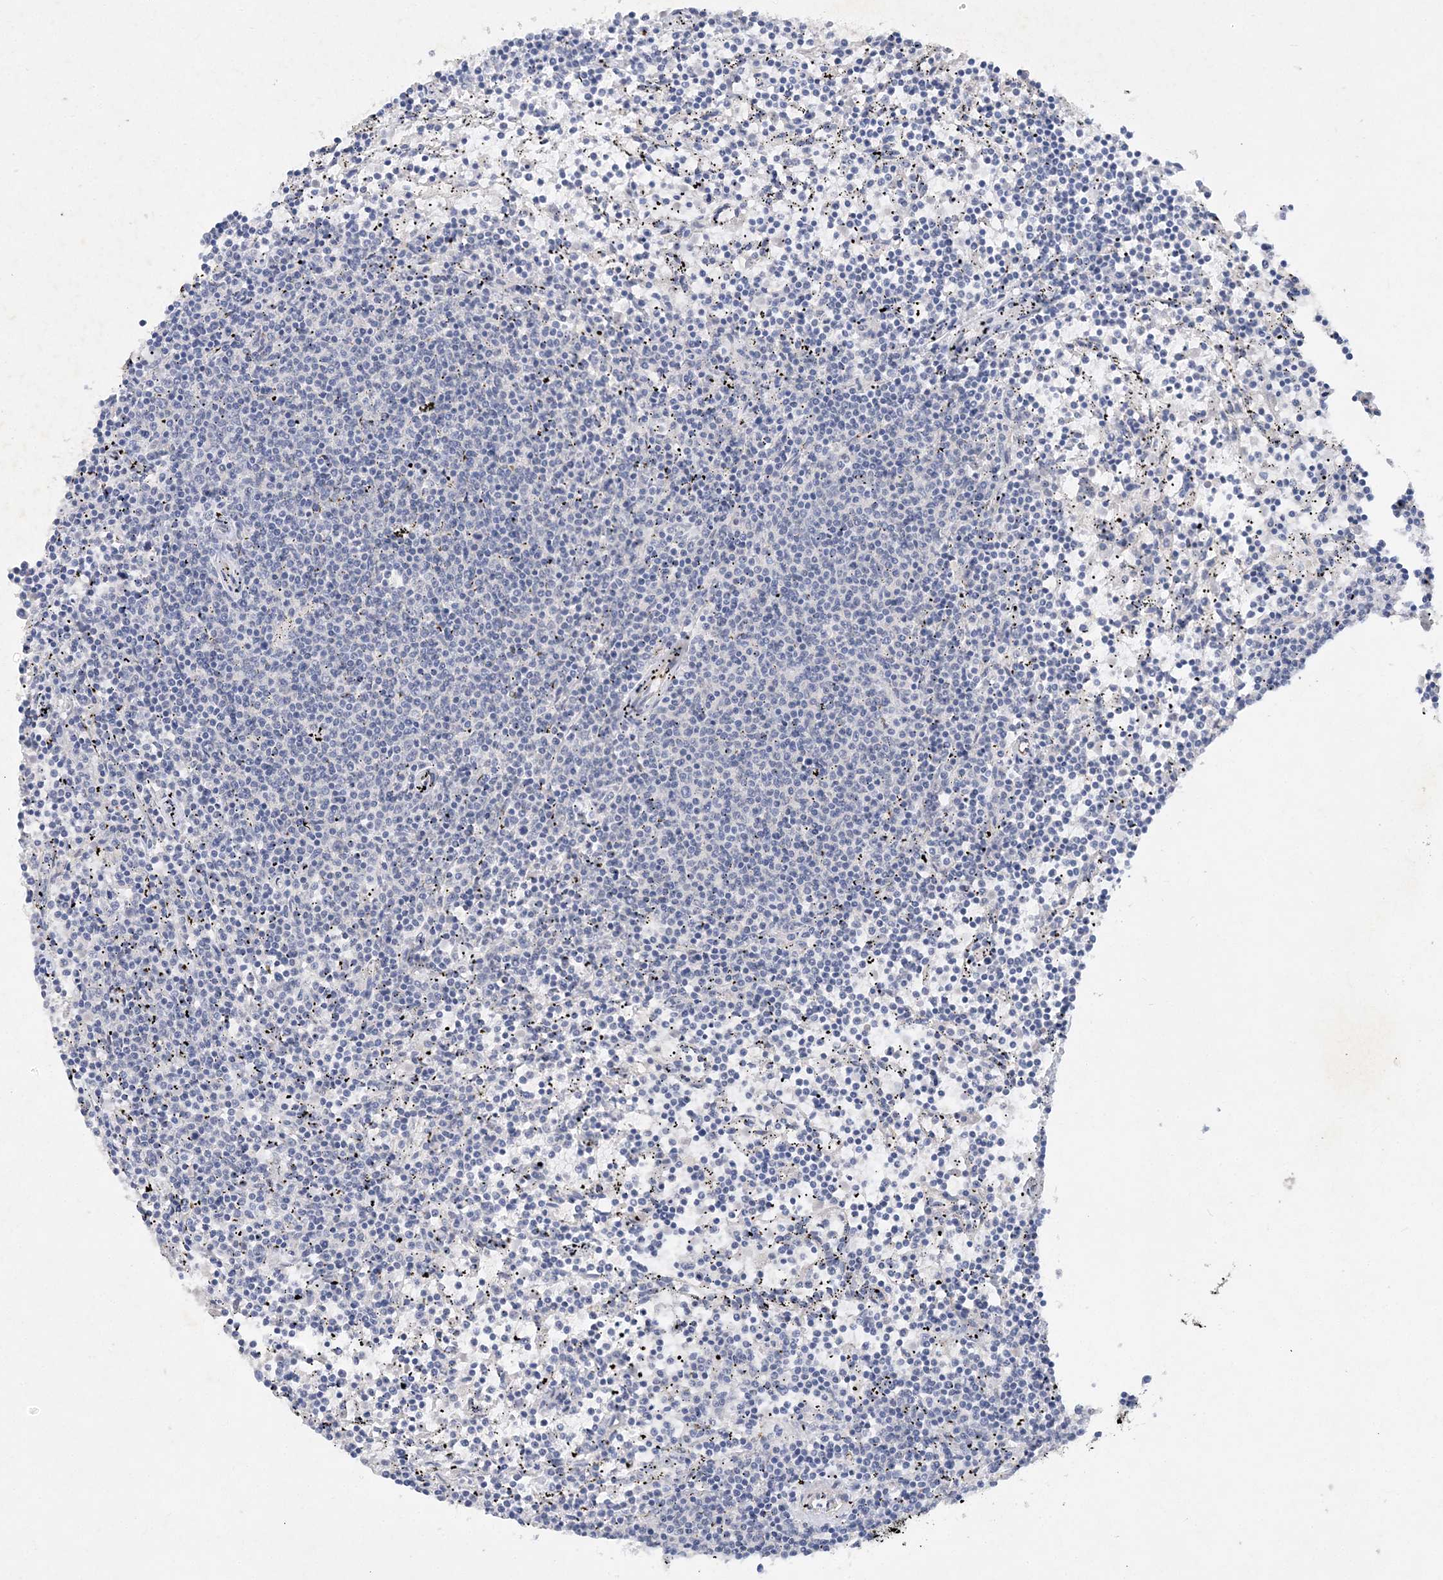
{"staining": {"intensity": "negative", "quantity": "none", "location": "none"}, "tissue": "lymphoma", "cell_type": "Tumor cells", "image_type": "cancer", "snomed": [{"axis": "morphology", "description": "Malignant lymphoma, non-Hodgkin's type, Low grade"}, {"axis": "topography", "description": "Spleen"}], "caption": "An immunohistochemistry (IHC) image of malignant lymphoma, non-Hodgkin's type (low-grade) is shown. There is no staining in tumor cells of malignant lymphoma, non-Hodgkin's type (low-grade).", "gene": "C11orf58", "patient": {"sex": "female", "age": 50}}